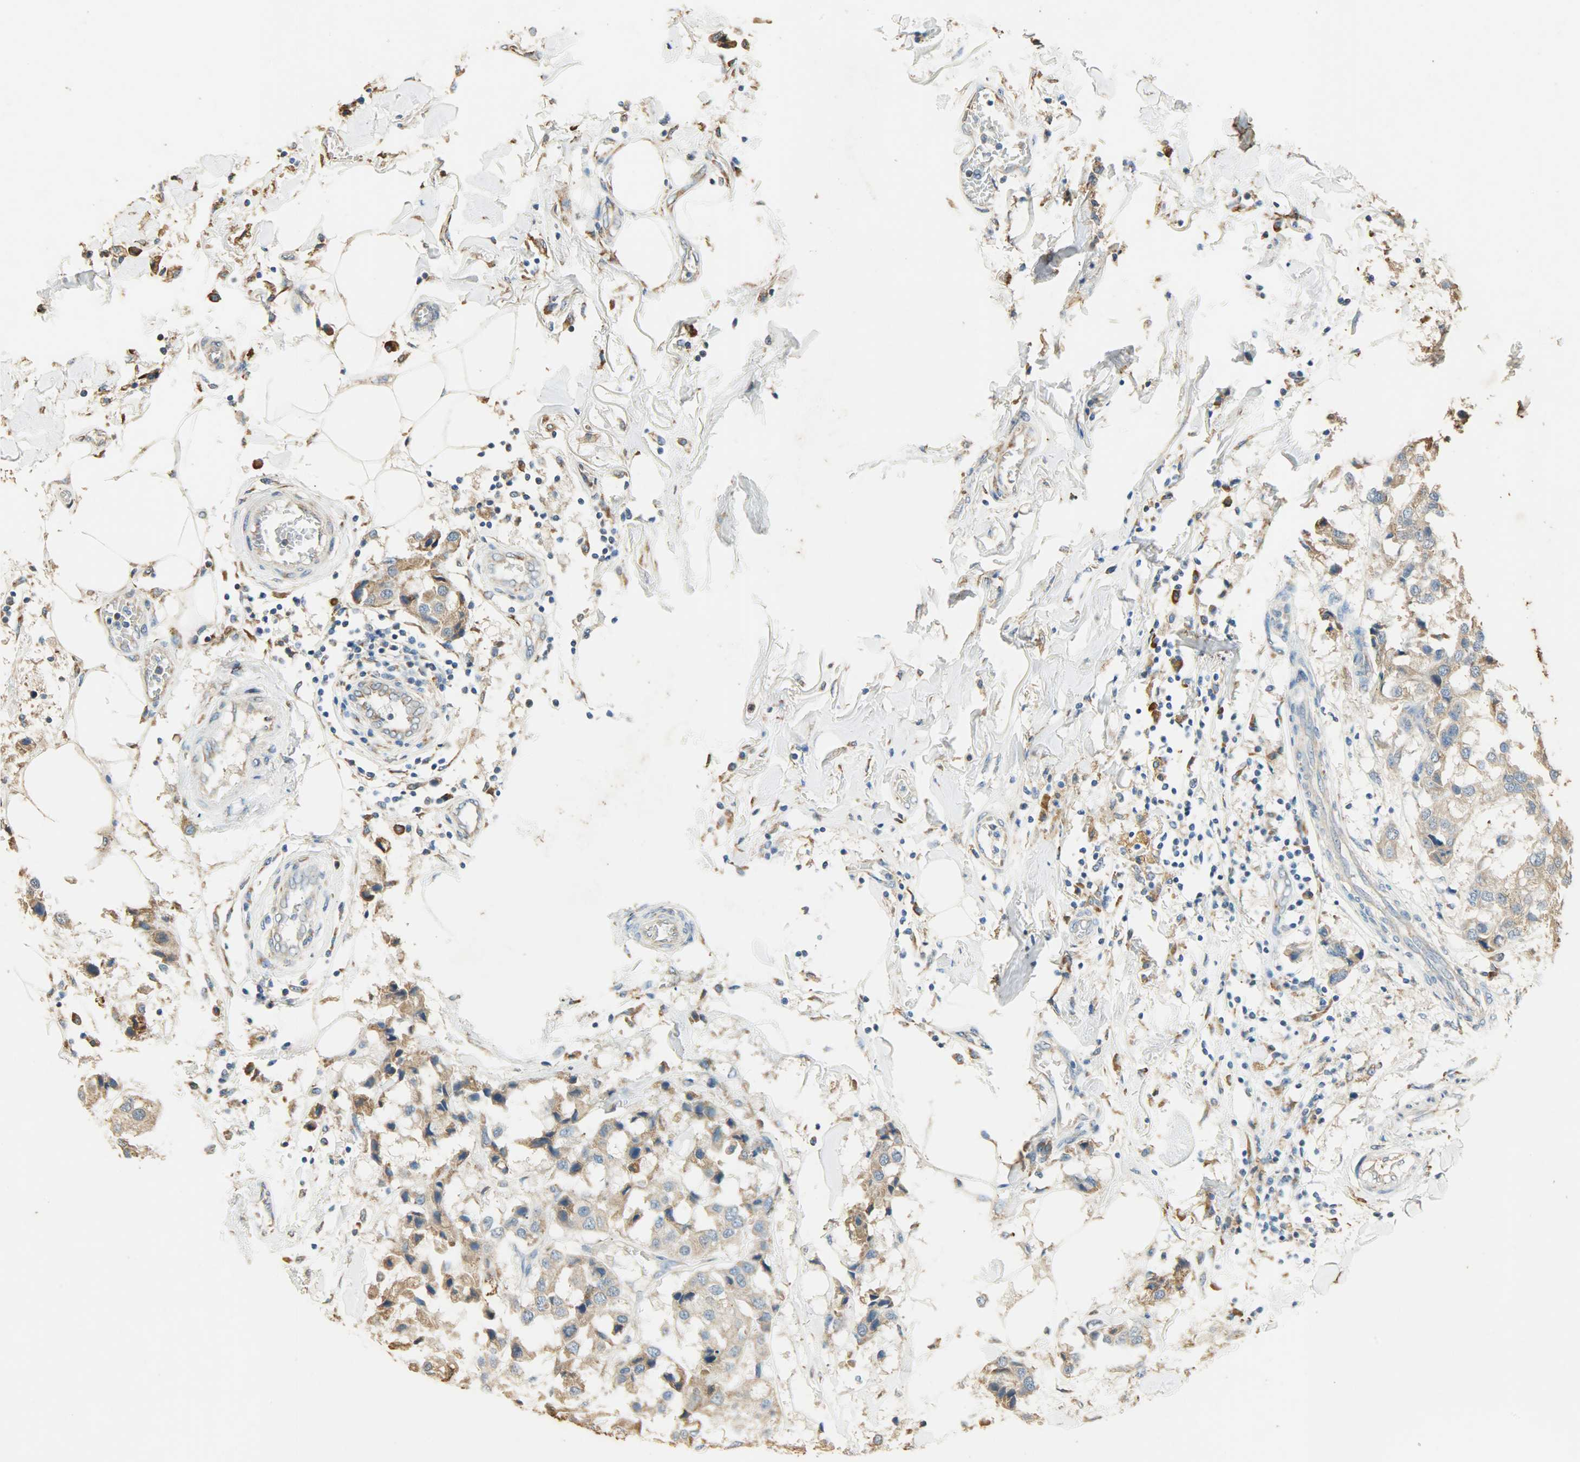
{"staining": {"intensity": "moderate", "quantity": ">75%", "location": "cytoplasmic/membranous"}, "tissue": "breast cancer", "cell_type": "Tumor cells", "image_type": "cancer", "snomed": [{"axis": "morphology", "description": "Duct carcinoma"}, {"axis": "topography", "description": "Breast"}], "caption": "There is medium levels of moderate cytoplasmic/membranous expression in tumor cells of infiltrating ductal carcinoma (breast), as demonstrated by immunohistochemical staining (brown color).", "gene": "HSPA5", "patient": {"sex": "female", "age": 80}}